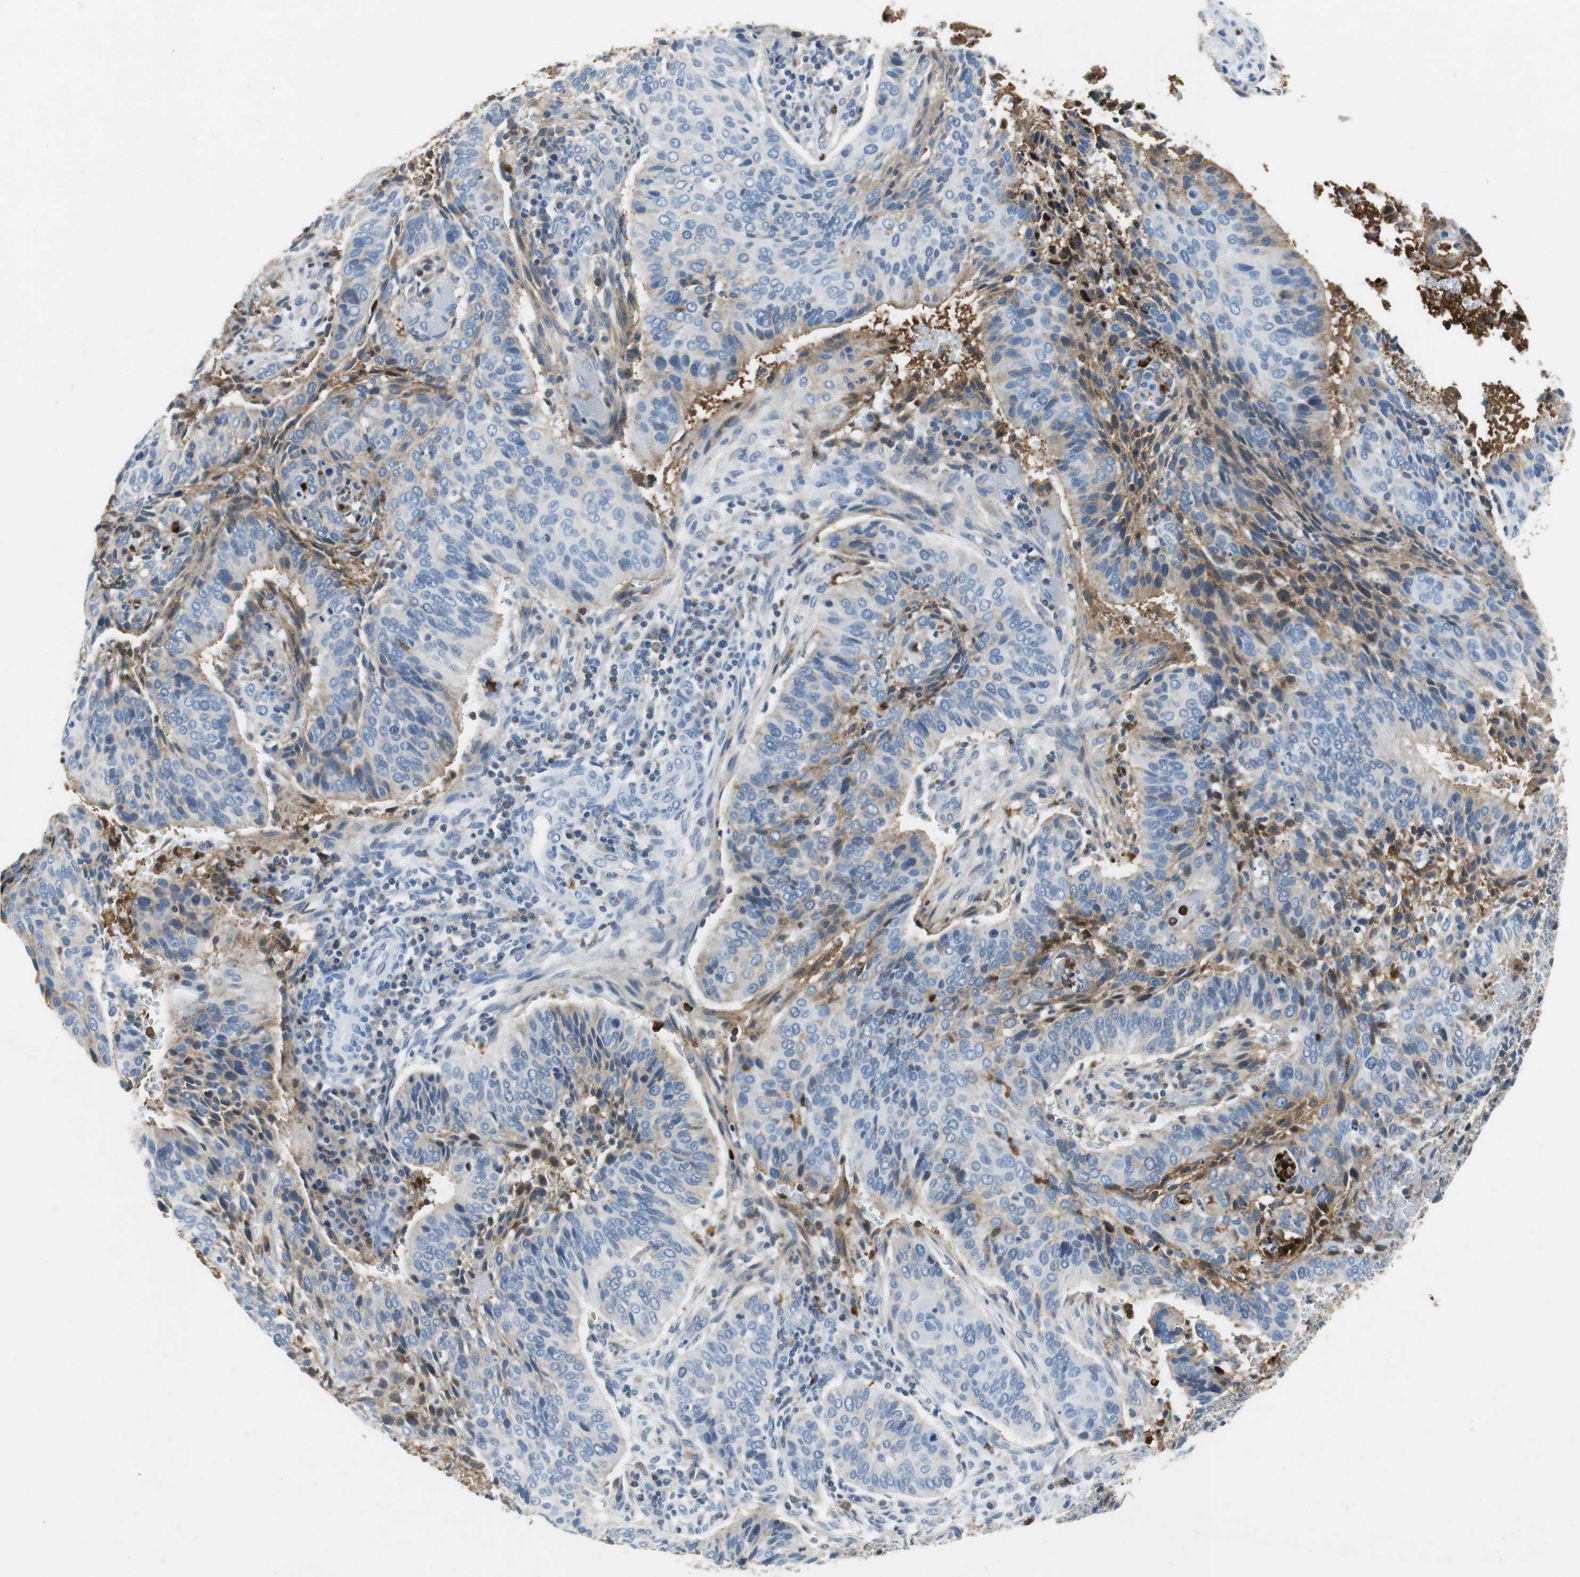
{"staining": {"intensity": "weak", "quantity": "<25%", "location": "cytoplasmic/membranous"}, "tissue": "cervical cancer", "cell_type": "Tumor cells", "image_type": "cancer", "snomed": [{"axis": "morphology", "description": "Squamous cell carcinoma, NOS"}, {"axis": "topography", "description": "Cervix"}], "caption": "There is no significant expression in tumor cells of cervical cancer (squamous cell carcinoma).", "gene": "ORM1", "patient": {"sex": "female", "age": 39}}